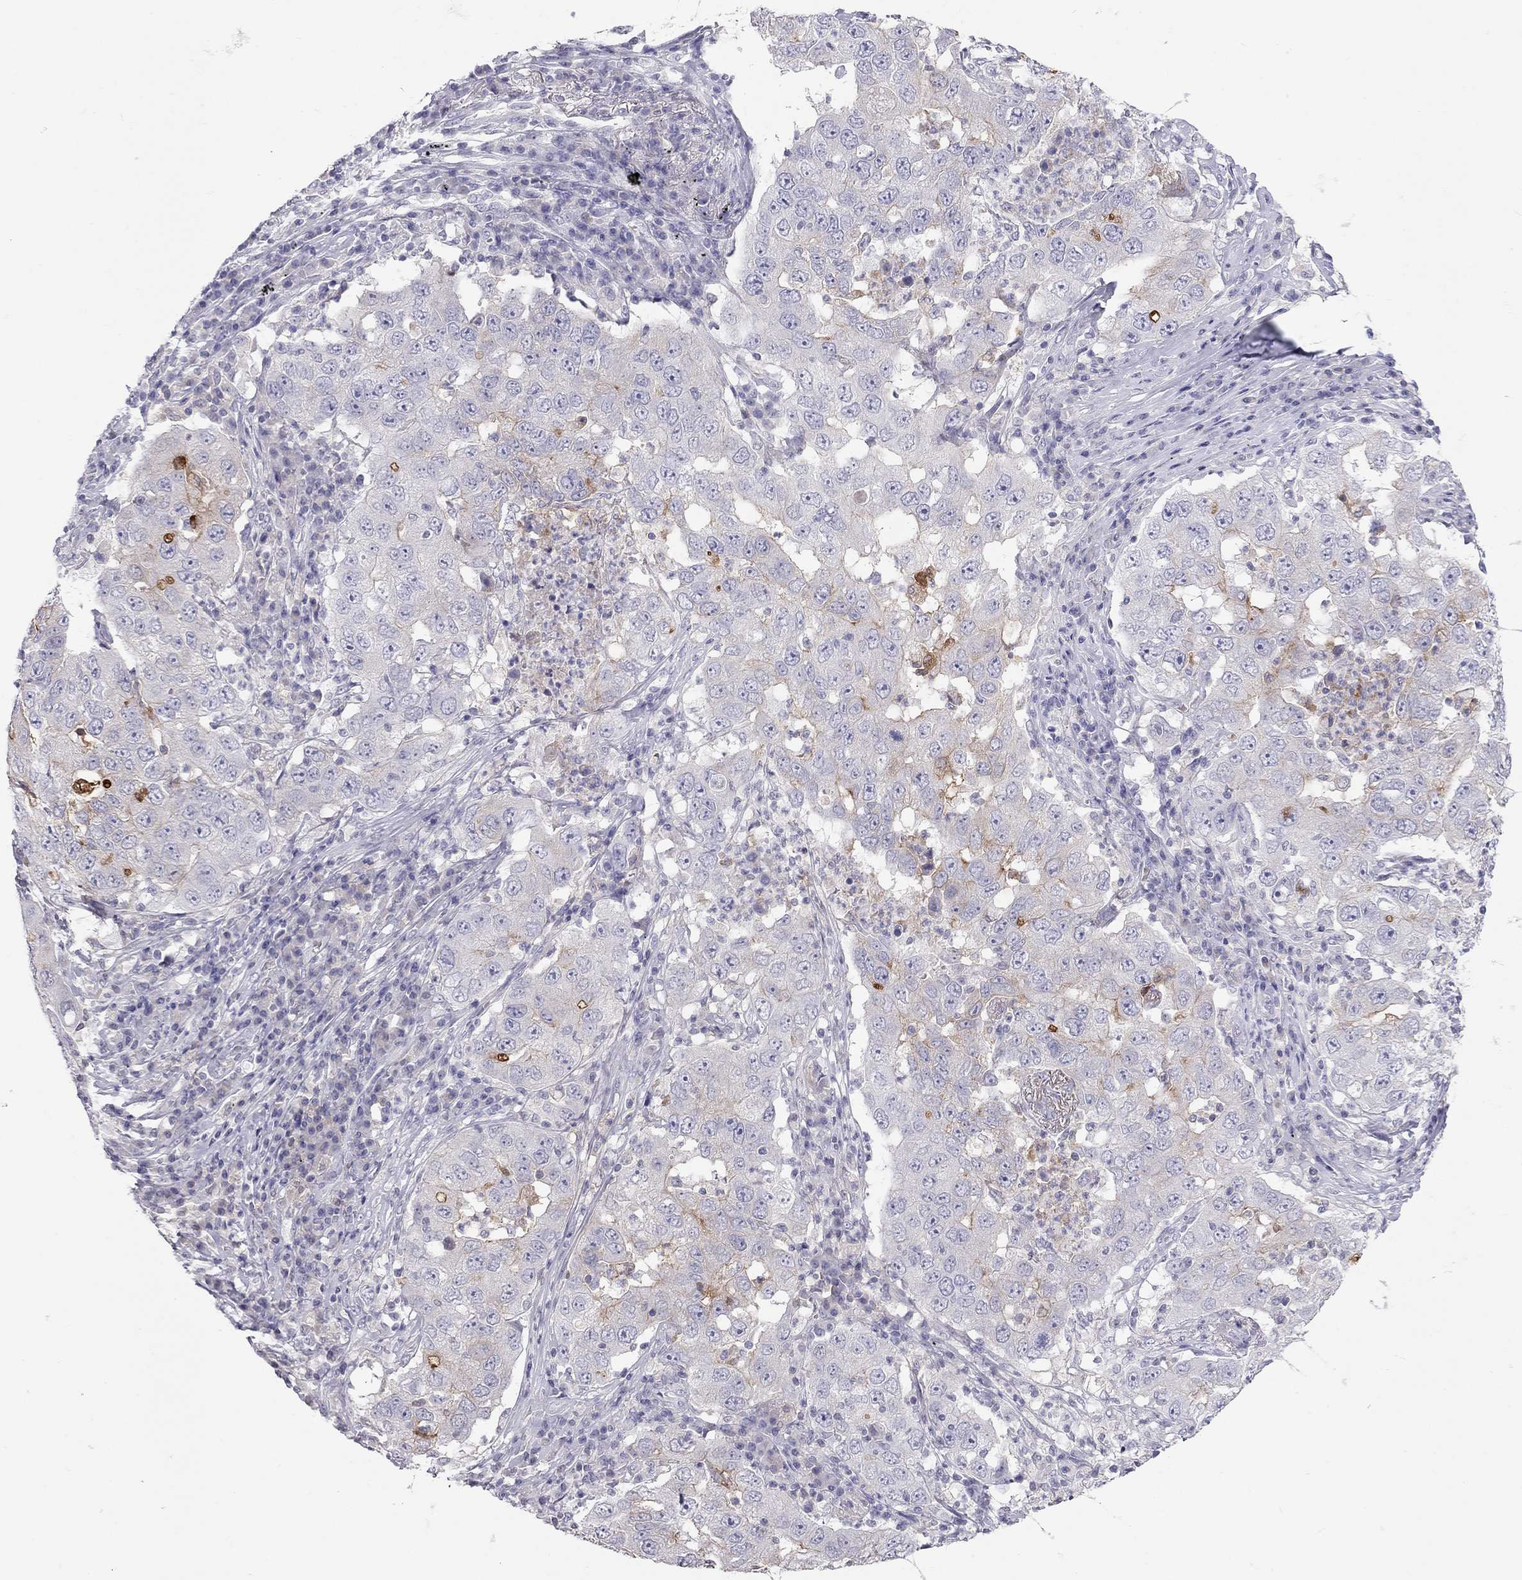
{"staining": {"intensity": "strong", "quantity": "<25%", "location": "cytoplasmic/membranous"}, "tissue": "lung cancer", "cell_type": "Tumor cells", "image_type": "cancer", "snomed": [{"axis": "morphology", "description": "Adenocarcinoma, NOS"}, {"axis": "topography", "description": "Lung"}], "caption": "Protein staining displays strong cytoplasmic/membranous expression in approximately <25% of tumor cells in lung cancer.", "gene": "MUC16", "patient": {"sex": "male", "age": 73}}